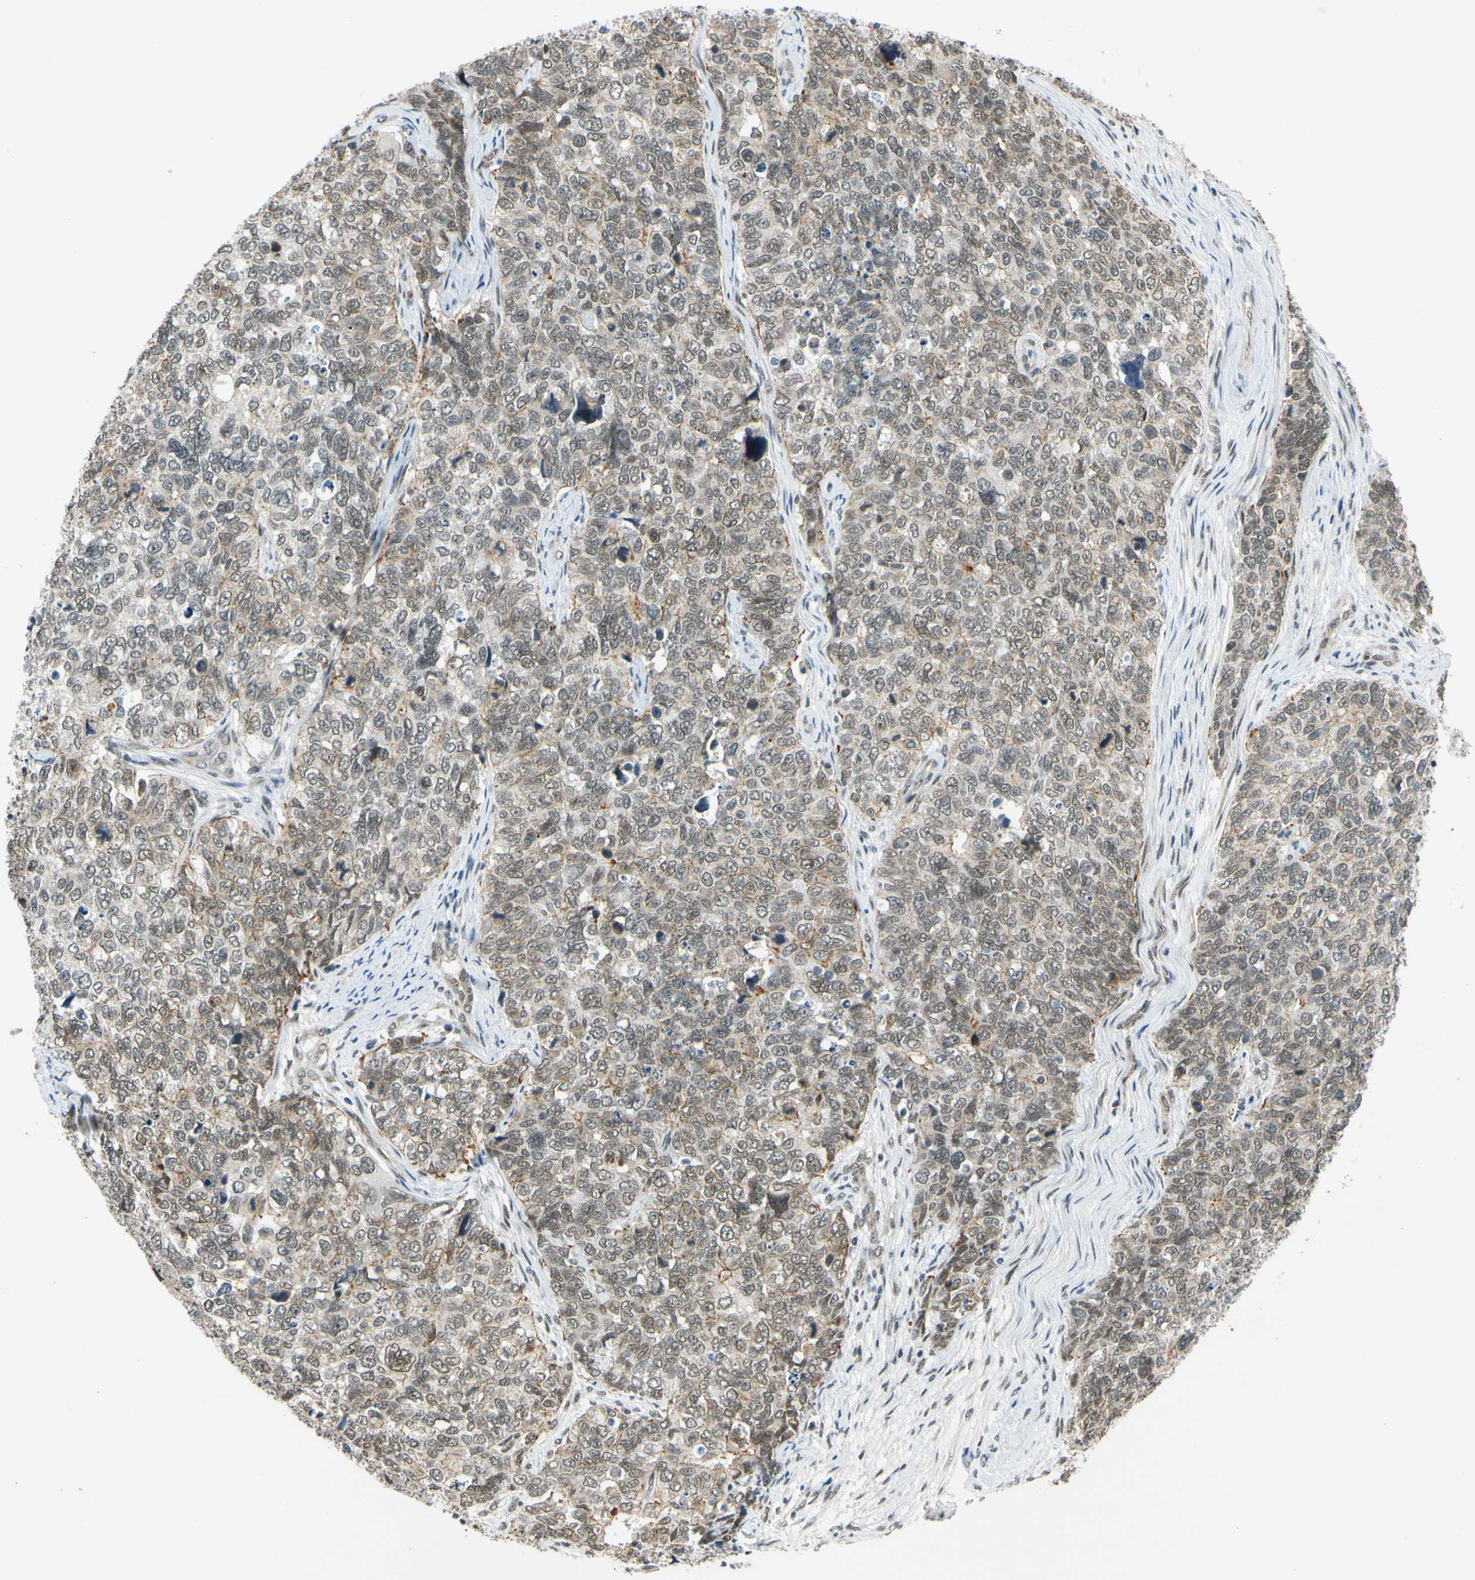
{"staining": {"intensity": "weak", "quantity": ">75%", "location": "cytoplasmic/membranous,nuclear"}, "tissue": "cervical cancer", "cell_type": "Tumor cells", "image_type": "cancer", "snomed": [{"axis": "morphology", "description": "Squamous cell carcinoma, NOS"}, {"axis": "topography", "description": "Cervix"}], "caption": "Immunohistochemical staining of cervical squamous cell carcinoma shows low levels of weak cytoplasmic/membranous and nuclear staining in approximately >75% of tumor cells.", "gene": "POGZ", "patient": {"sex": "female", "age": 63}}